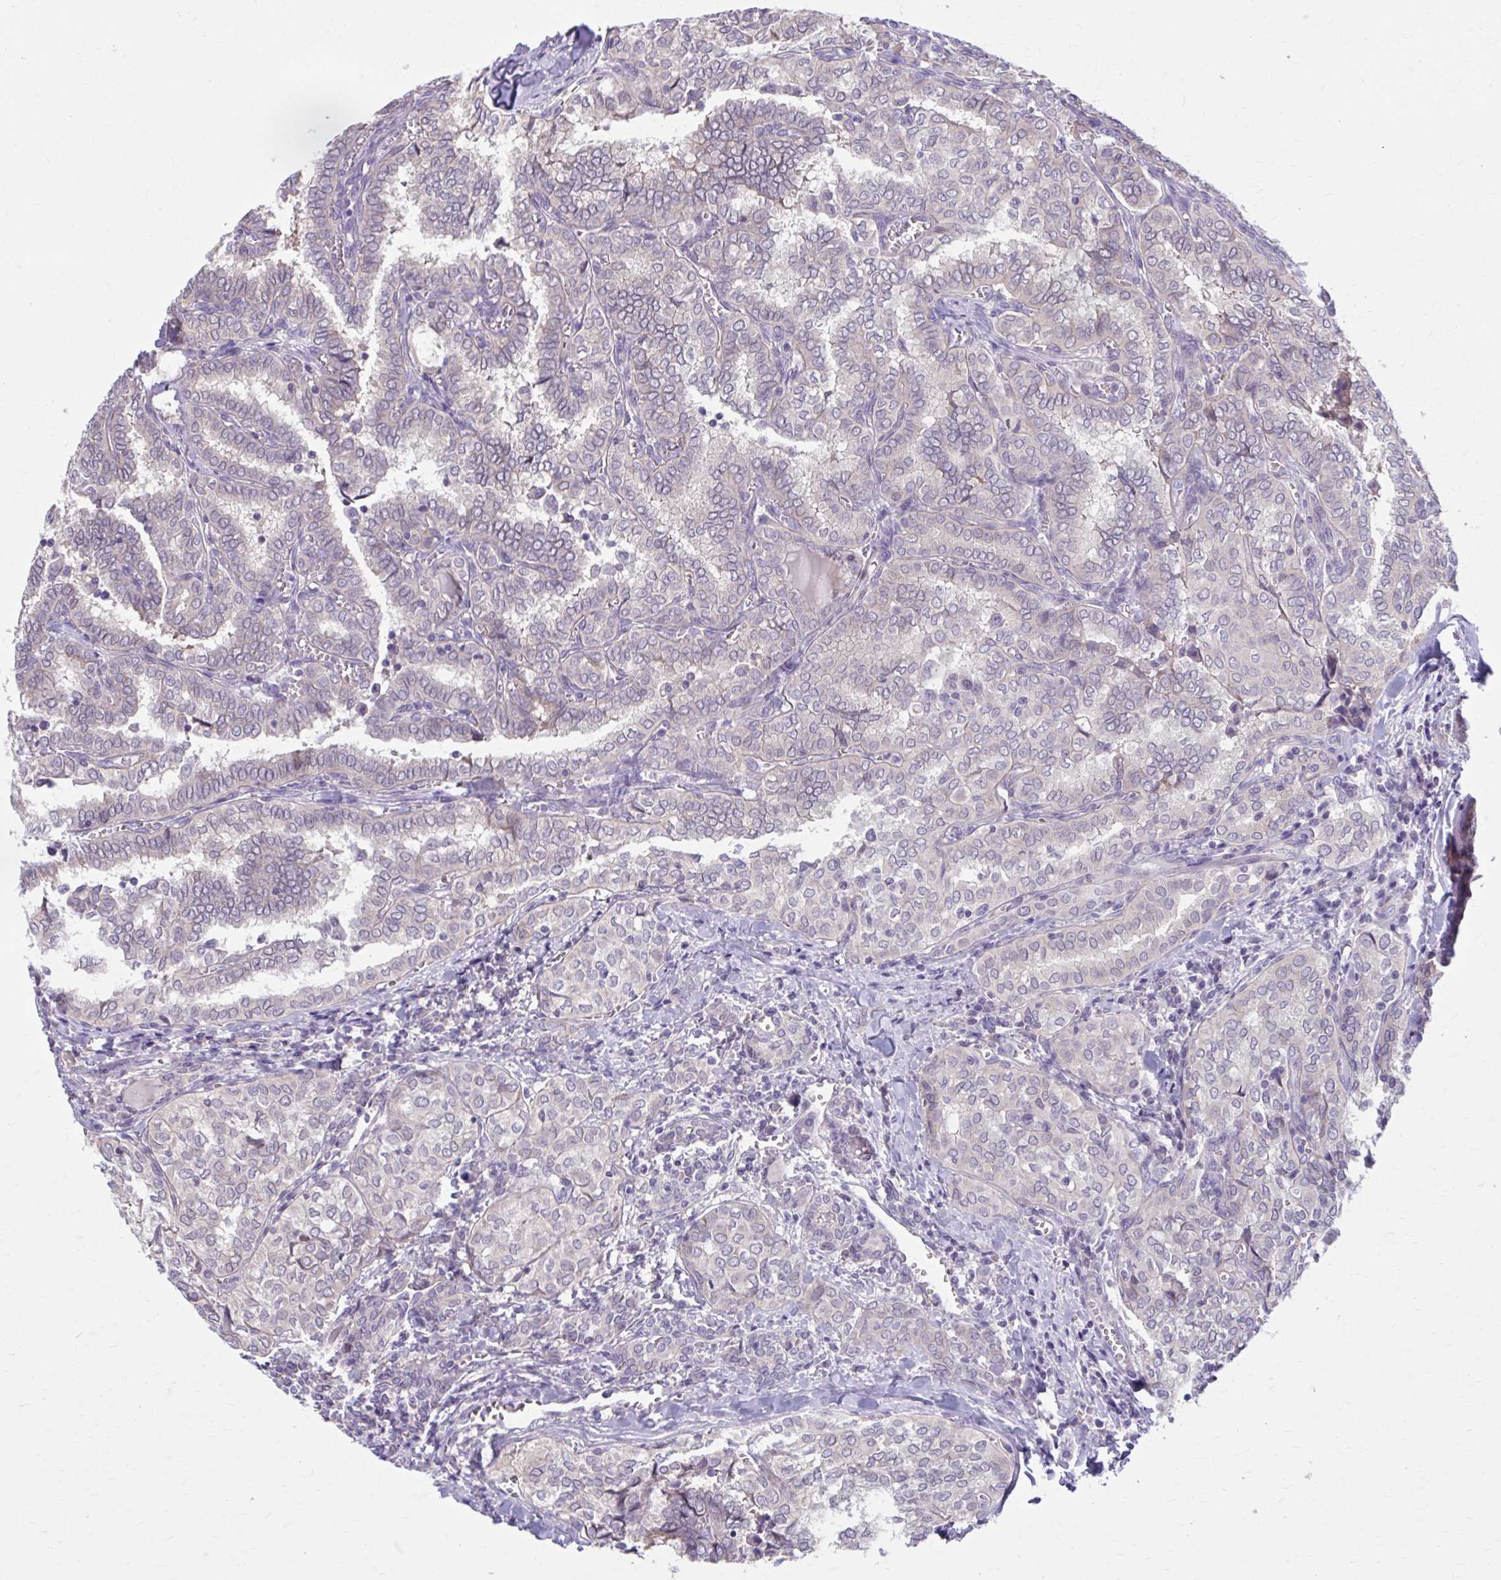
{"staining": {"intensity": "negative", "quantity": "none", "location": "none"}, "tissue": "thyroid cancer", "cell_type": "Tumor cells", "image_type": "cancer", "snomed": [{"axis": "morphology", "description": "Papillary adenocarcinoma, NOS"}, {"axis": "topography", "description": "Thyroid gland"}], "caption": "Micrograph shows no protein positivity in tumor cells of thyroid cancer (papillary adenocarcinoma) tissue.", "gene": "CHST3", "patient": {"sex": "female", "age": 30}}